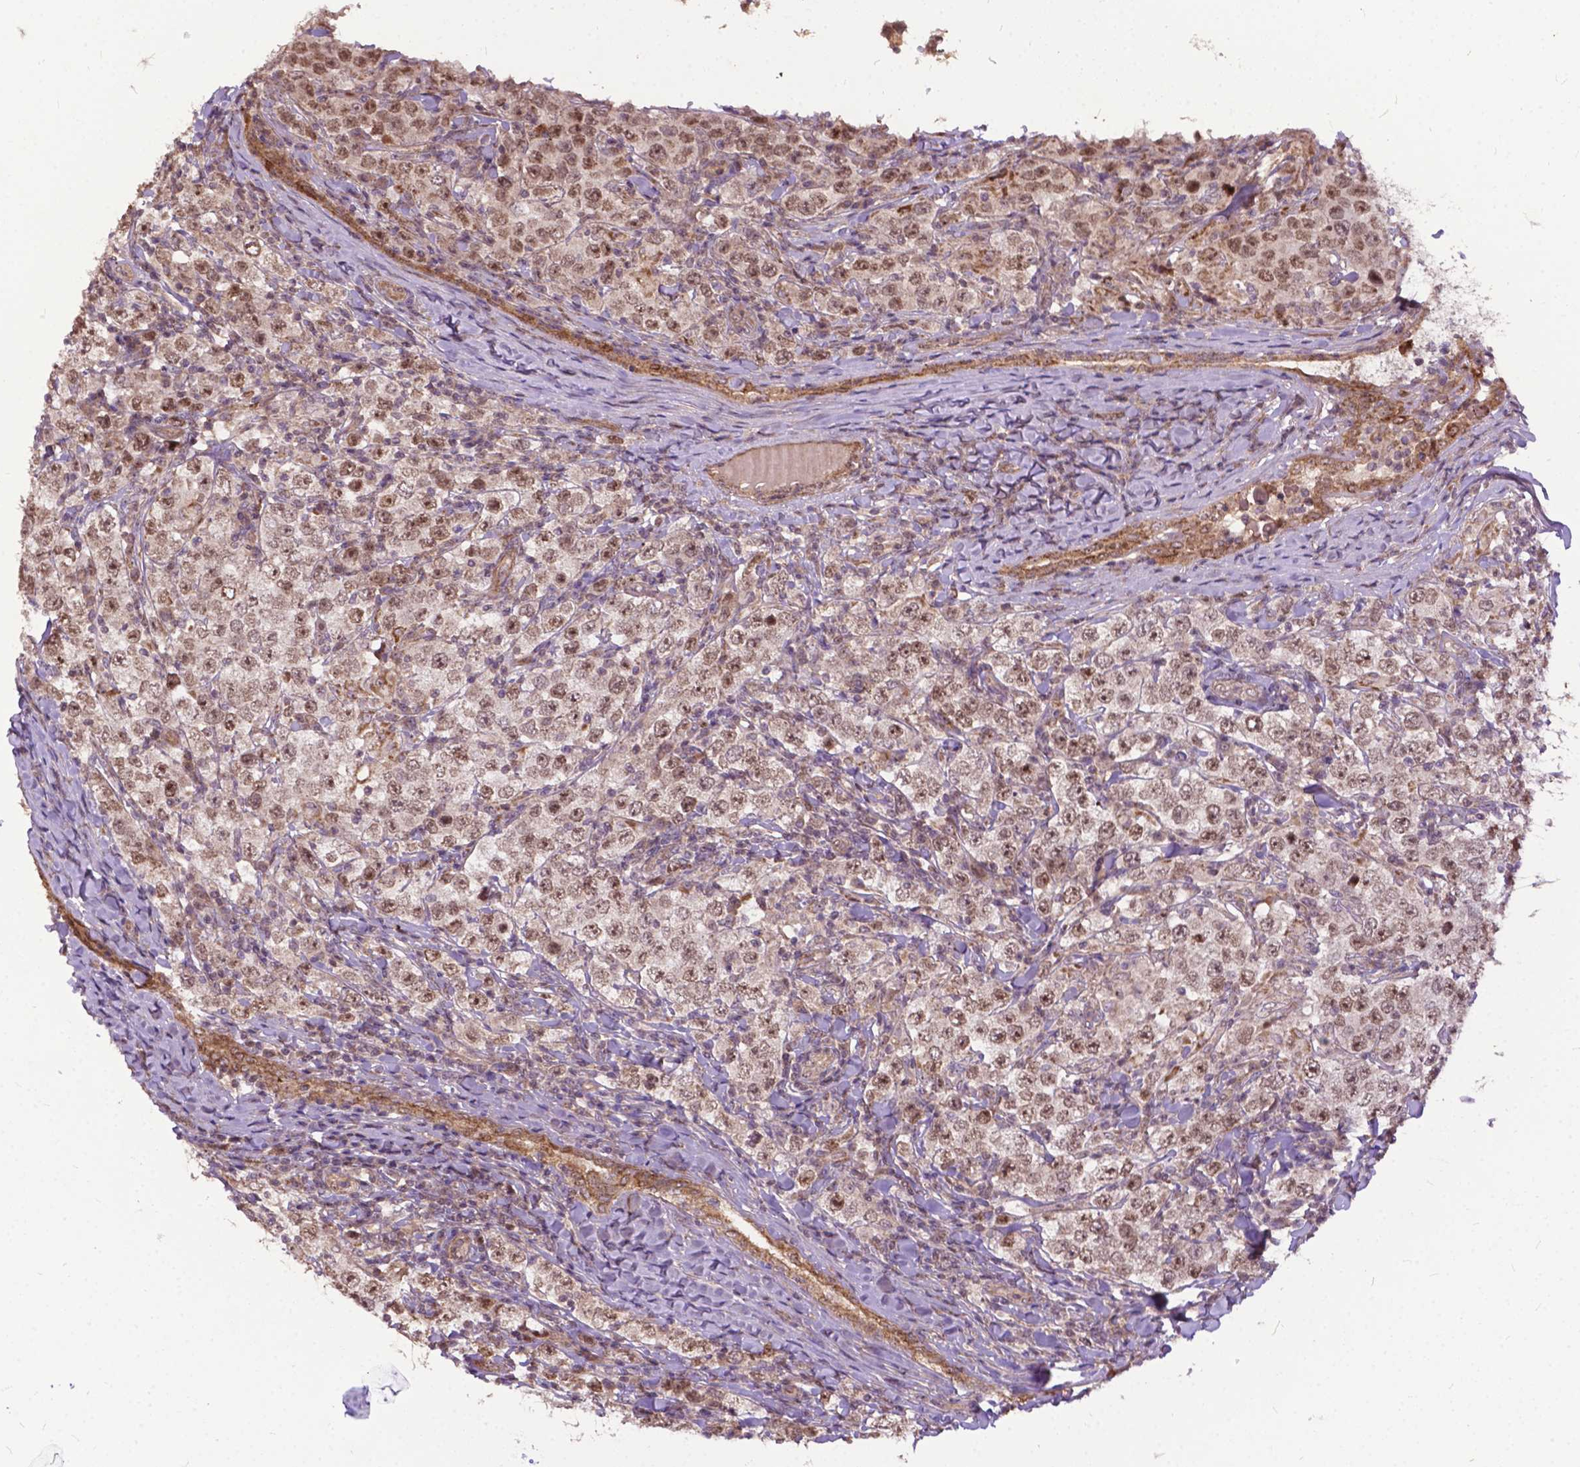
{"staining": {"intensity": "moderate", "quantity": ">75%", "location": "nuclear"}, "tissue": "testis cancer", "cell_type": "Tumor cells", "image_type": "cancer", "snomed": [{"axis": "morphology", "description": "Seminoma, NOS"}, {"axis": "morphology", "description": "Carcinoma, Embryonal, NOS"}, {"axis": "topography", "description": "Testis"}], "caption": "This photomicrograph displays testis cancer (embryonal carcinoma) stained with immunohistochemistry to label a protein in brown. The nuclear of tumor cells show moderate positivity for the protein. Nuclei are counter-stained blue.", "gene": "PARP3", "patient": {"sex": "male", "age": 41}}